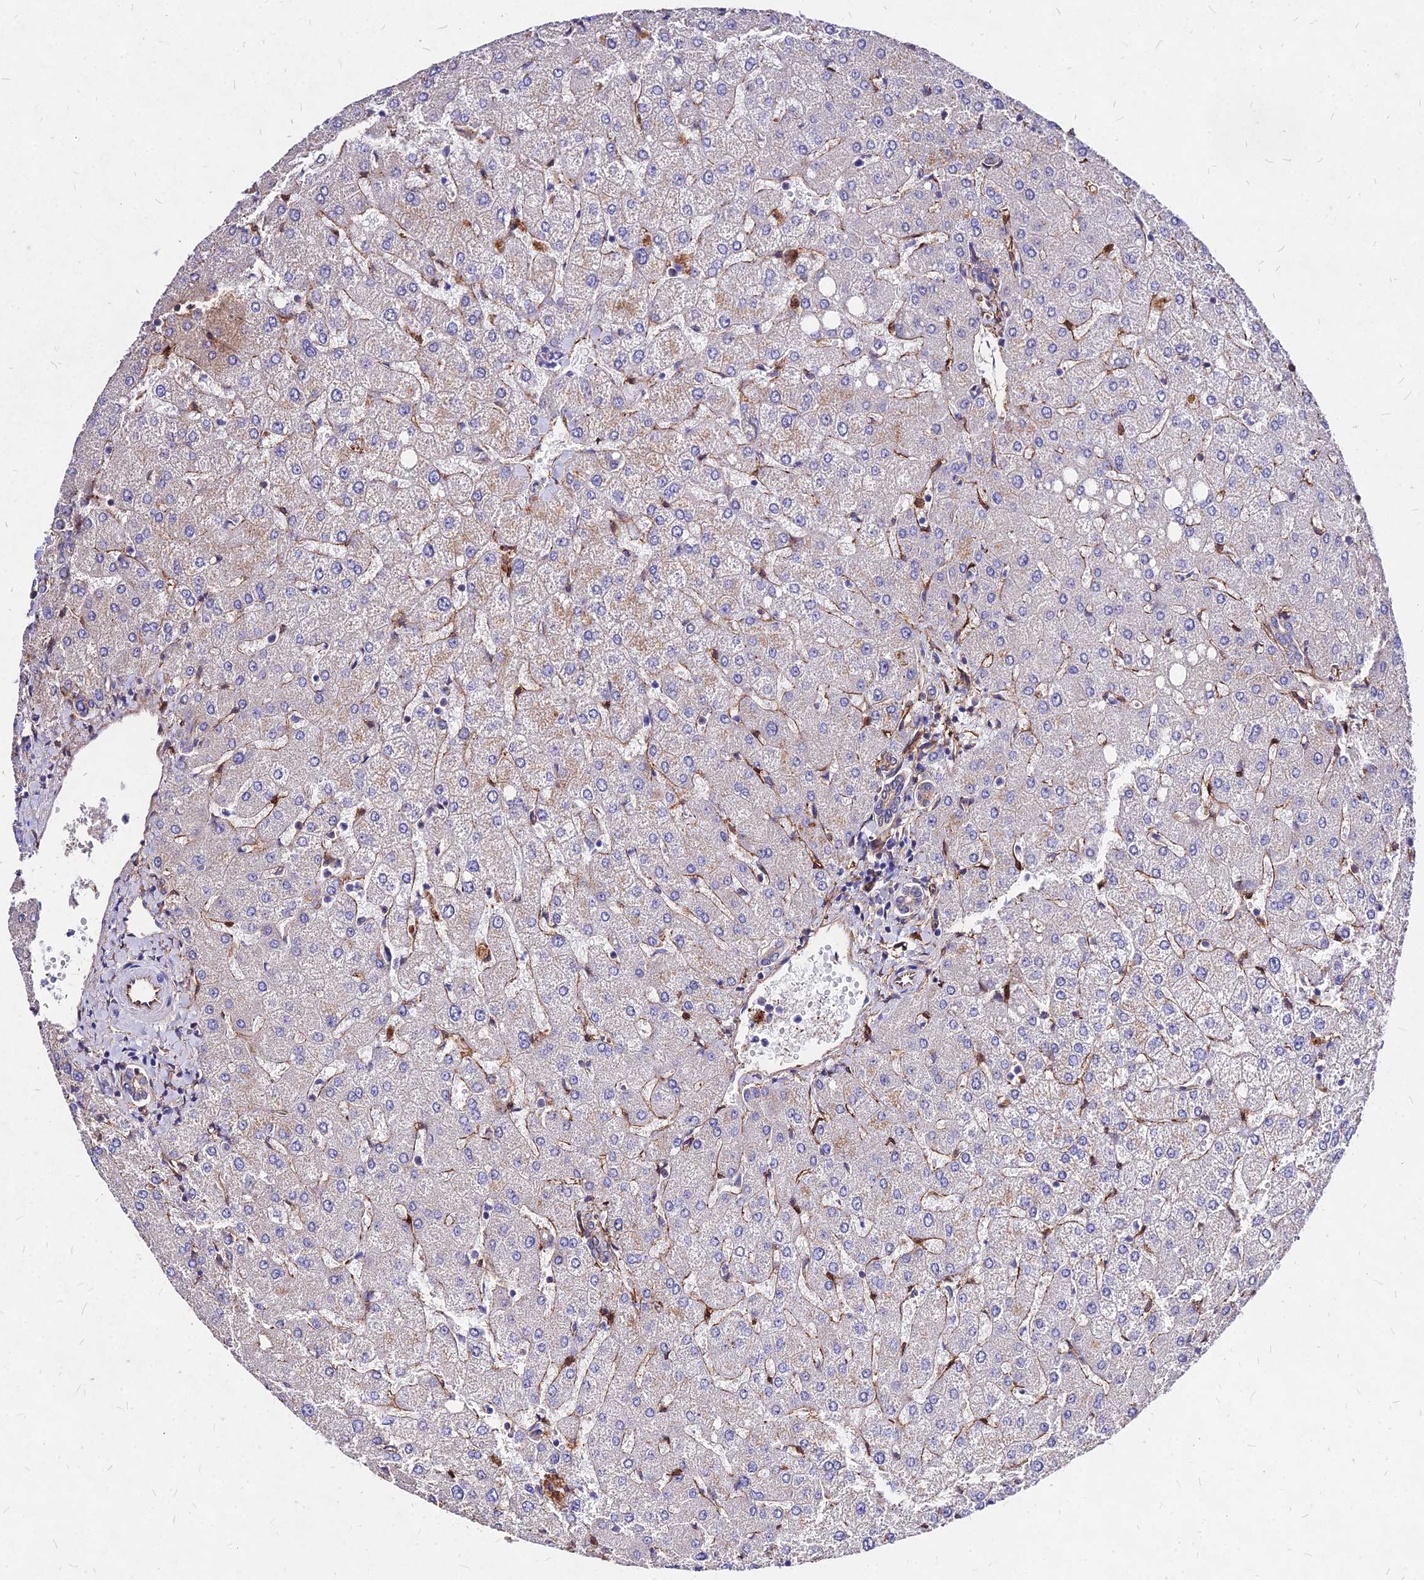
{"staining": {"intensity": "weak", "quantity": "<25%", "location": "cytoplasmic/membranous"}, "tissue": "liver", "cell_type": "Cholangiocytes", "image_type": "normal", "snomed": [{"axis": "morphology", "description": "Normal tissue, NOS"}, {"axis": "topography", "description": "Liver"}], "caption": "Benign liver was stained to show a protein in brown. There is no significant positivity in cholangiocytes. The staining was performed using DAB to visualize the protein expression in brown, while the nuclei were stained in blue with hematoxylin (Magnification: 20x).", "gene": "EFCC1", "patient": {"sex": "female", "age": 54}}